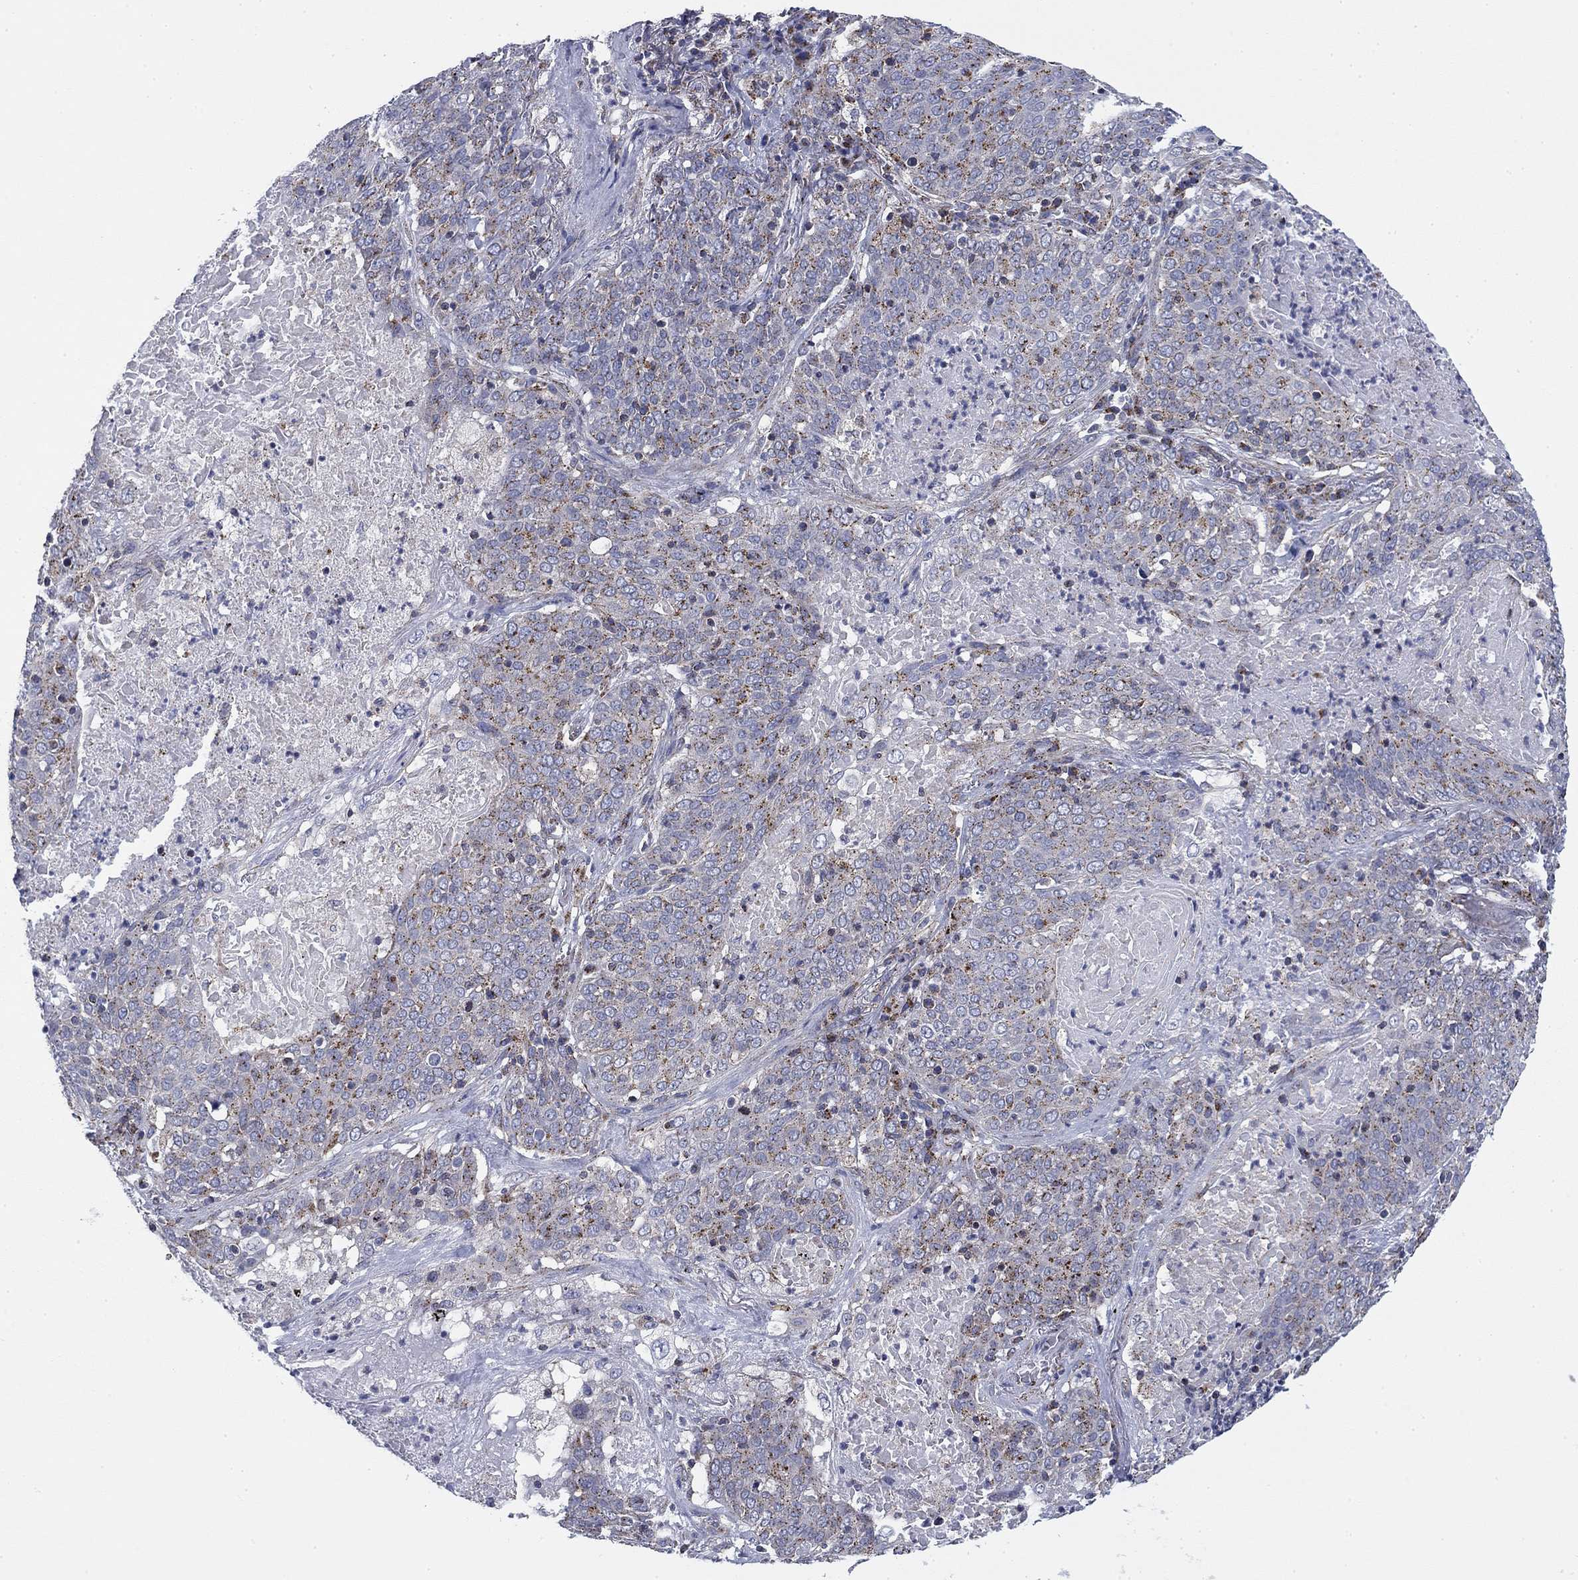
{"staining": {"intensity": "weak", "quantity": "<25%", "location": "cytoplasmic/membranous"}, "tissue": "lung cancer", "cell_type": "Tumor cells", "image_type": "cancer", "snomed": [{"axis": "morphology", "description": "Squamous cell carcinoma, NOS"}, {"axis": "topography", "description": "Lung"}], "caption": "Immunohistochemical staining of human lung cancer (squamous cell carcinoma) demonstrates no significant positivity in tumor cells.", "gene": "NACAD", "patient": {"sex": "male", "age": 82}}